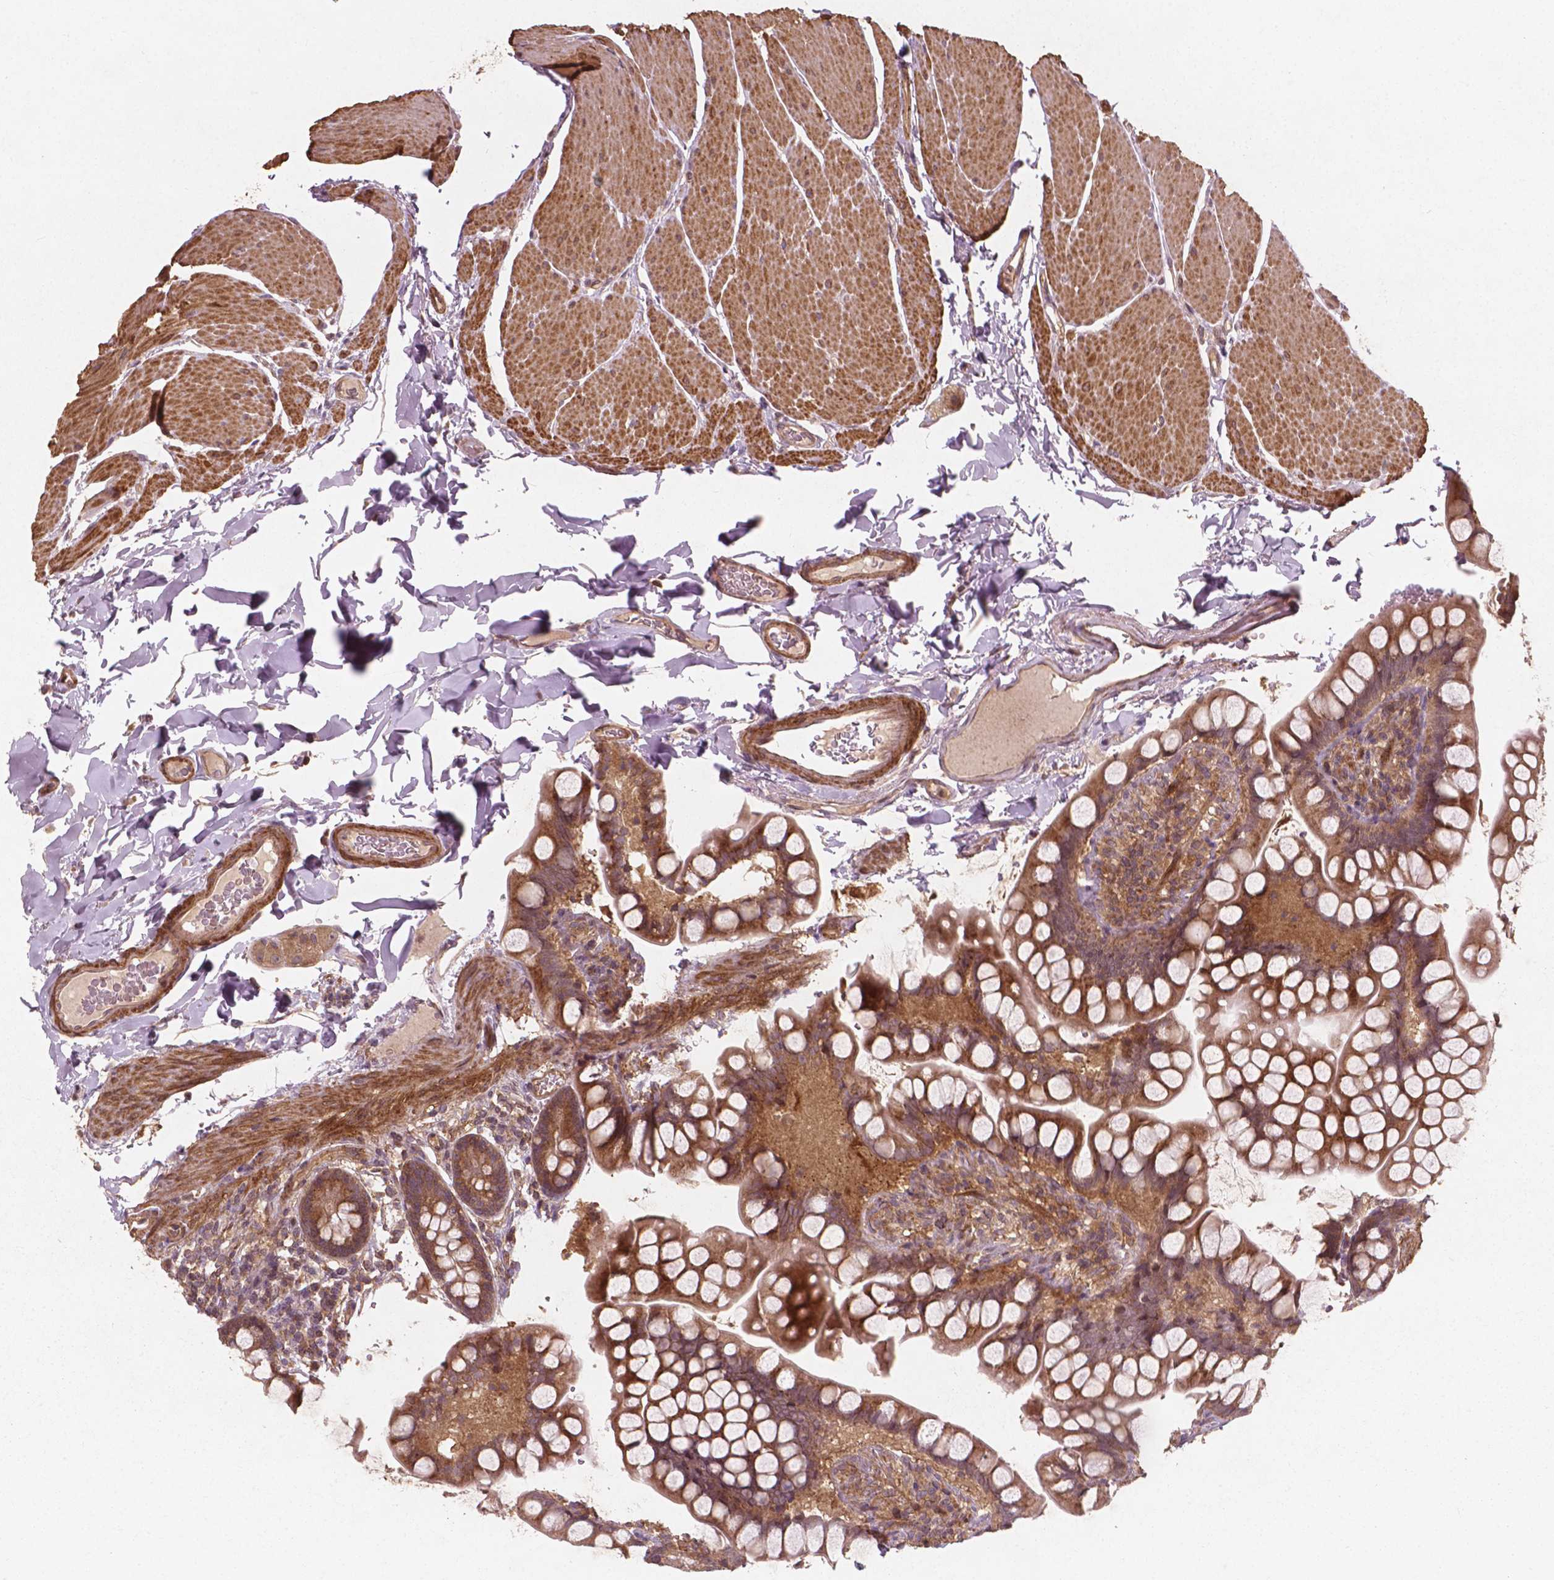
{"staining": {"intensity": "moderate", "quantity": ">75%", "location": "cytoplasmic/membranous"}, "tissue": "small intestine", "cell_type": "Glandular cells", "image_type": "normal", "snomed": [{"axis": "morphology", "description": "Normal tissue, NOS"}, {"axis": "topography", "description": "Small intestine"}], "caption": "The micrograph reveals staining of benign small intestine, revealing moderate cytoplasmic/membranous protein positivity (brown color) within glandular cells.", "gene": "CYFIP1", "patient": {"sex": "male", "age": 70}}